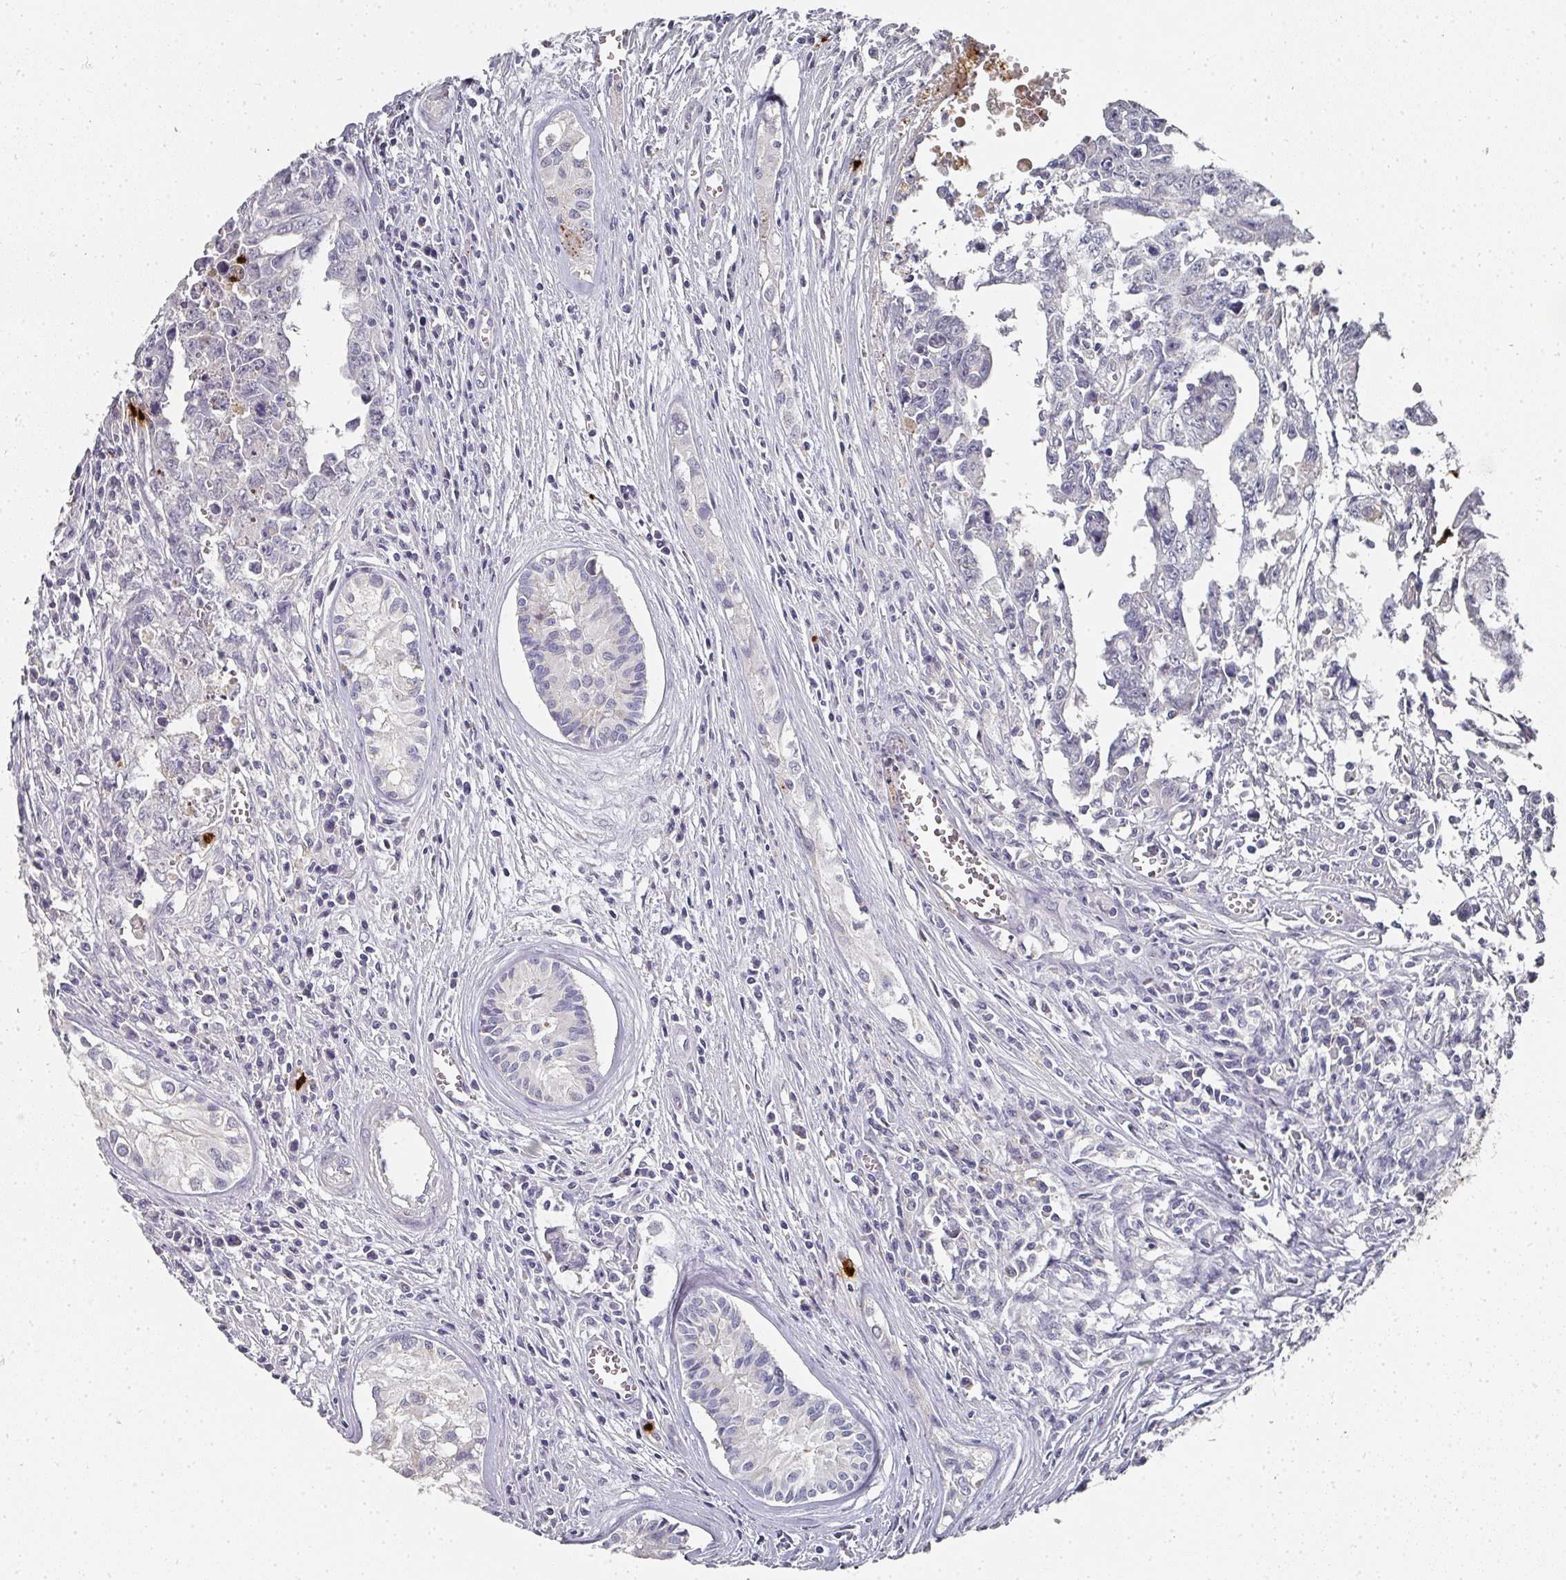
{"staining": {"intensity": "negative", "quantity": "none", "location": "none"}, "tissue": "testis cancer", "cell_type": "Tumor cells", "image_type": "cancer", "snomed": [{"axis": "morphology", "description": "Carcinoma, Embryonal, NOS"}, {"axis": "topography", "description": "Testis"}], "caption": "A histopathology image of human testis cancer is negative for staining in tumor cells.", "gene": "CAMP", "patient": {"sex": "male", "age": 24}}